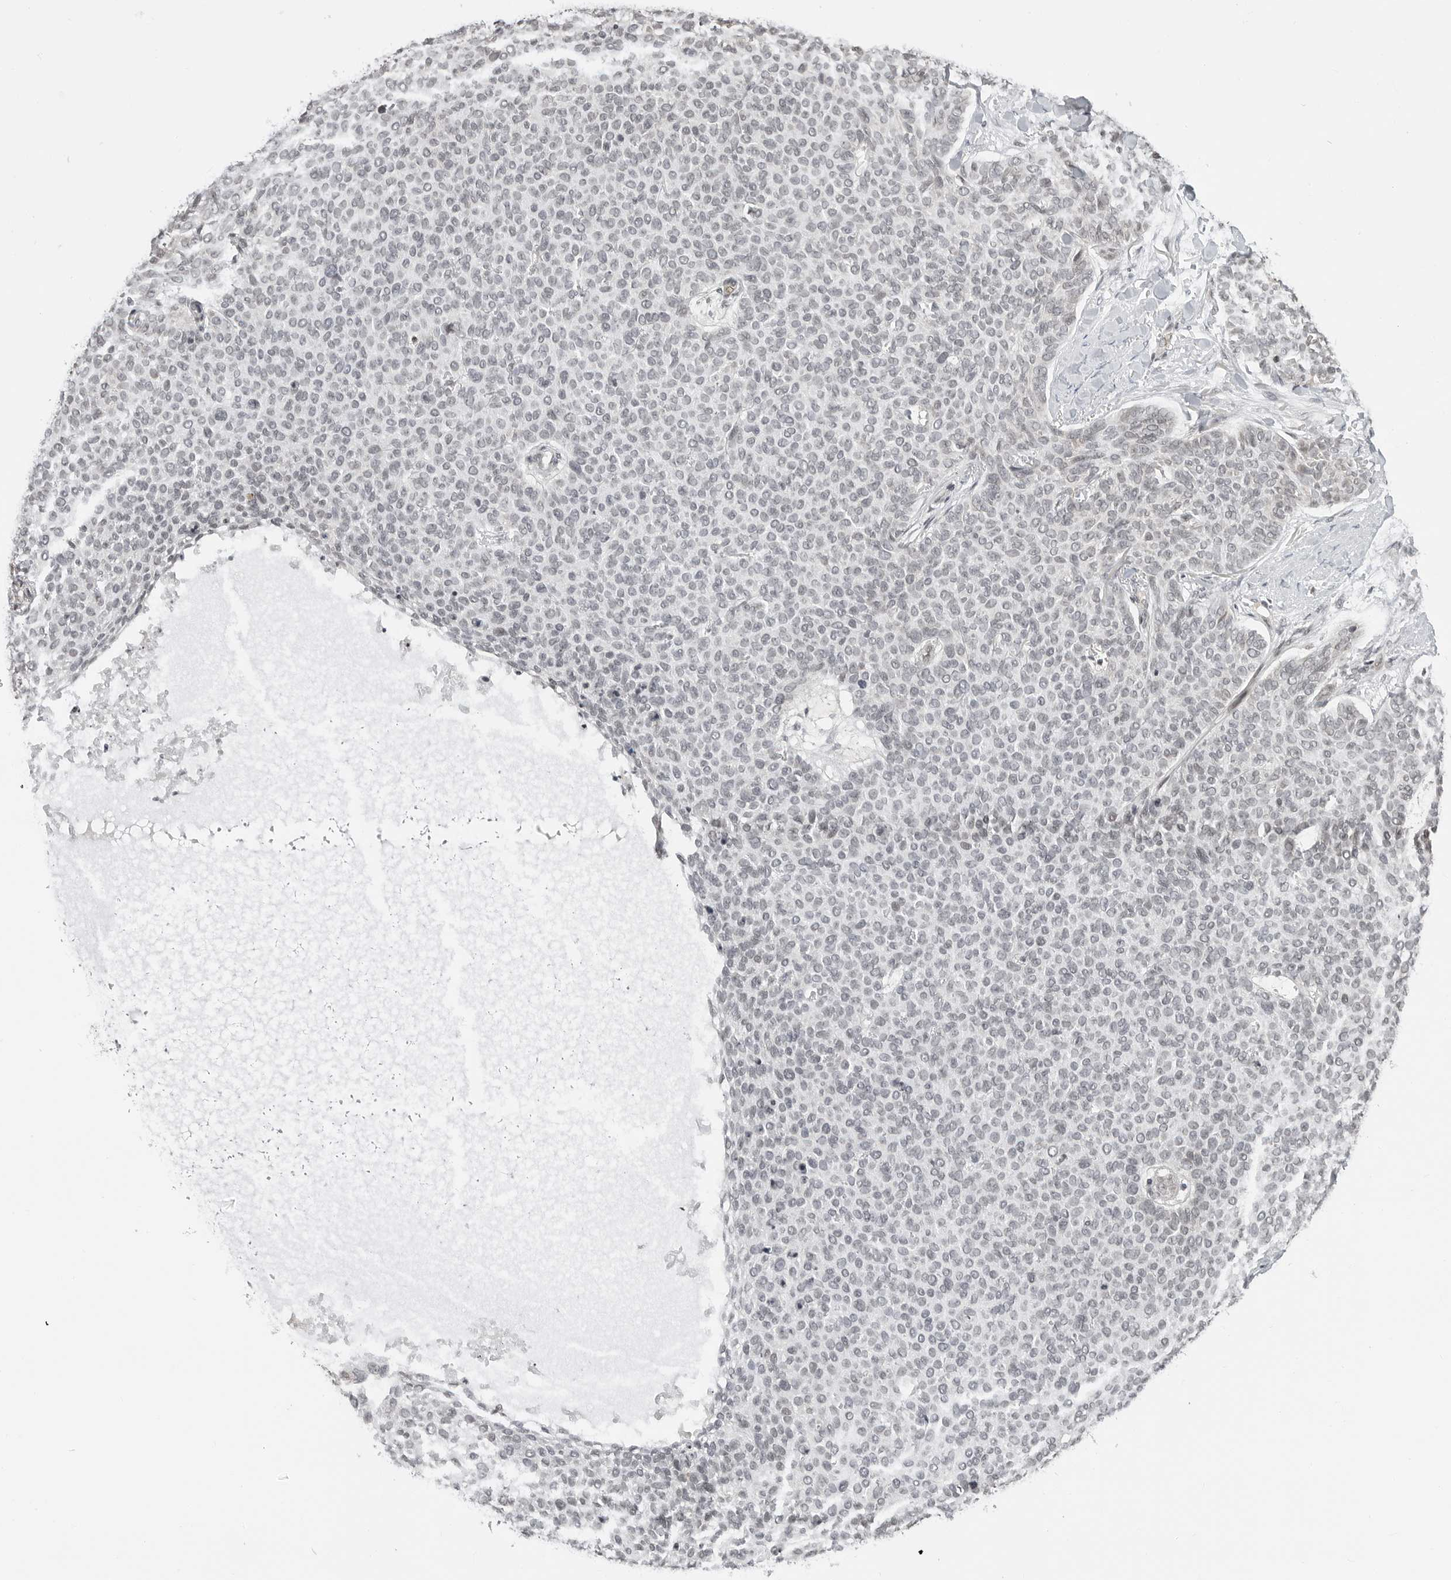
{"staining": {"intensity": "negative", "quantity": "none", "location": "none"}, "tissue": "skin cancer", "cell_type": "Tumor cells", "image_type": "cancer", "snomed": [{"axis": "morphology", "description": "Normal tissue, NOS"}, {"axis": "morphology", "description": "Basal cell carcinoma"}, {"axis": "topography", "description": "Skin"}], "caption": "Immunohistochemistry photomicrograph of neoplastic tissue: skin basal cell carcinoma stained with DAB (3,3'-diaminobenzidine) displays no significant protein expression in tumor cells.", "gene": "C8orf33", "patient": {"sex": "male", "age": 50}}